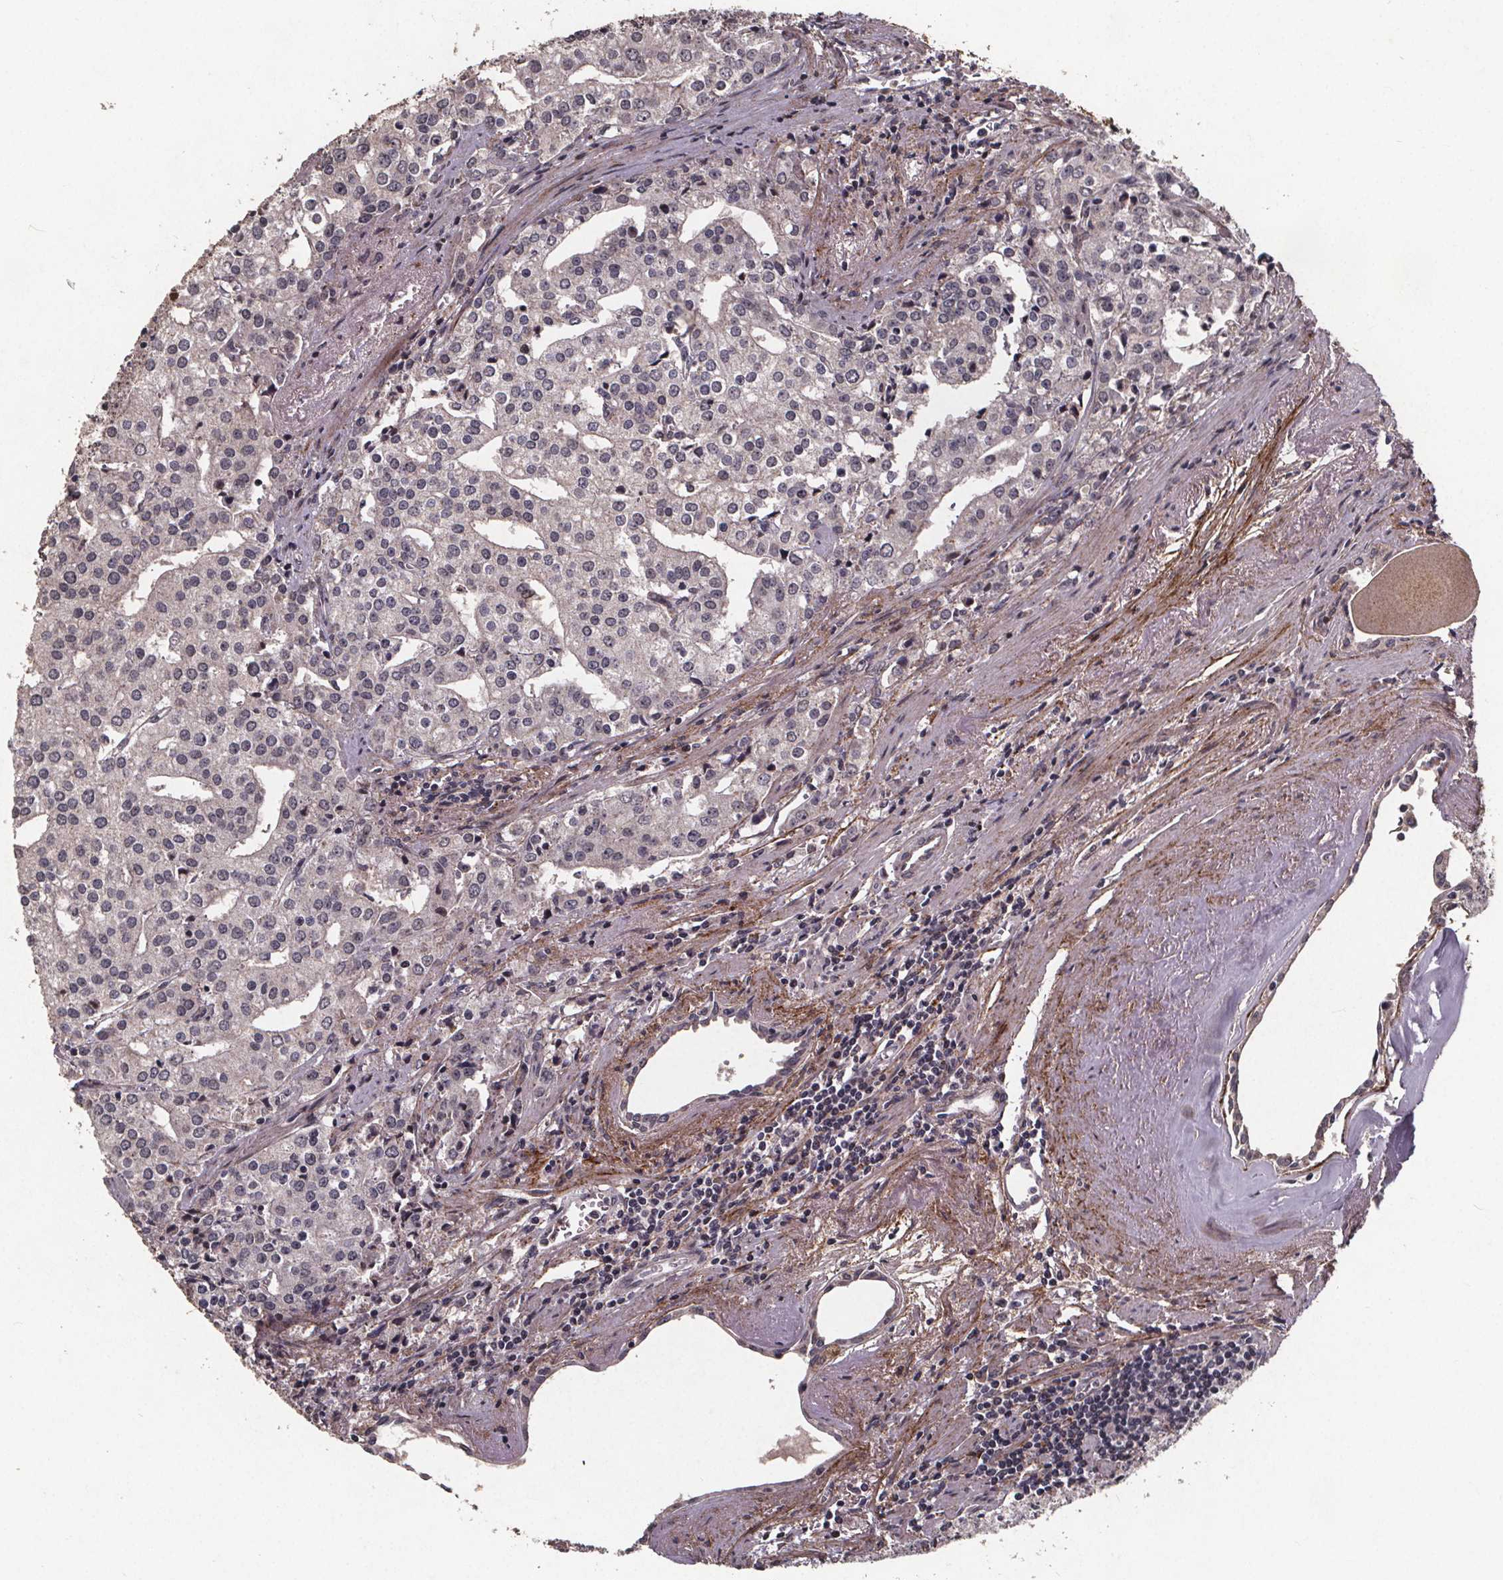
{"staining": {"intensity": "strong", "quantity": "<25%", "location": "cytoplasmic/membranous"}, "tissue": "prostate cancer", "cell_type": "Tumor cells", "image_type": "cancer", "snomed": [{"axis": "morphology", "description": "Adenocarcinoma, High grade"}, {"axis": "topography", "description": "Prostate"}], "caption": "An image showing strong cytoplasmic/membranous expression in approximately <25% of tumor cells in prostate cancer (adenocarcinoma (high-grade)), as visualized by brown immunohistochemical staining.", "gene": "GPX3", "patient": {"sex": "male", "age": 68}}